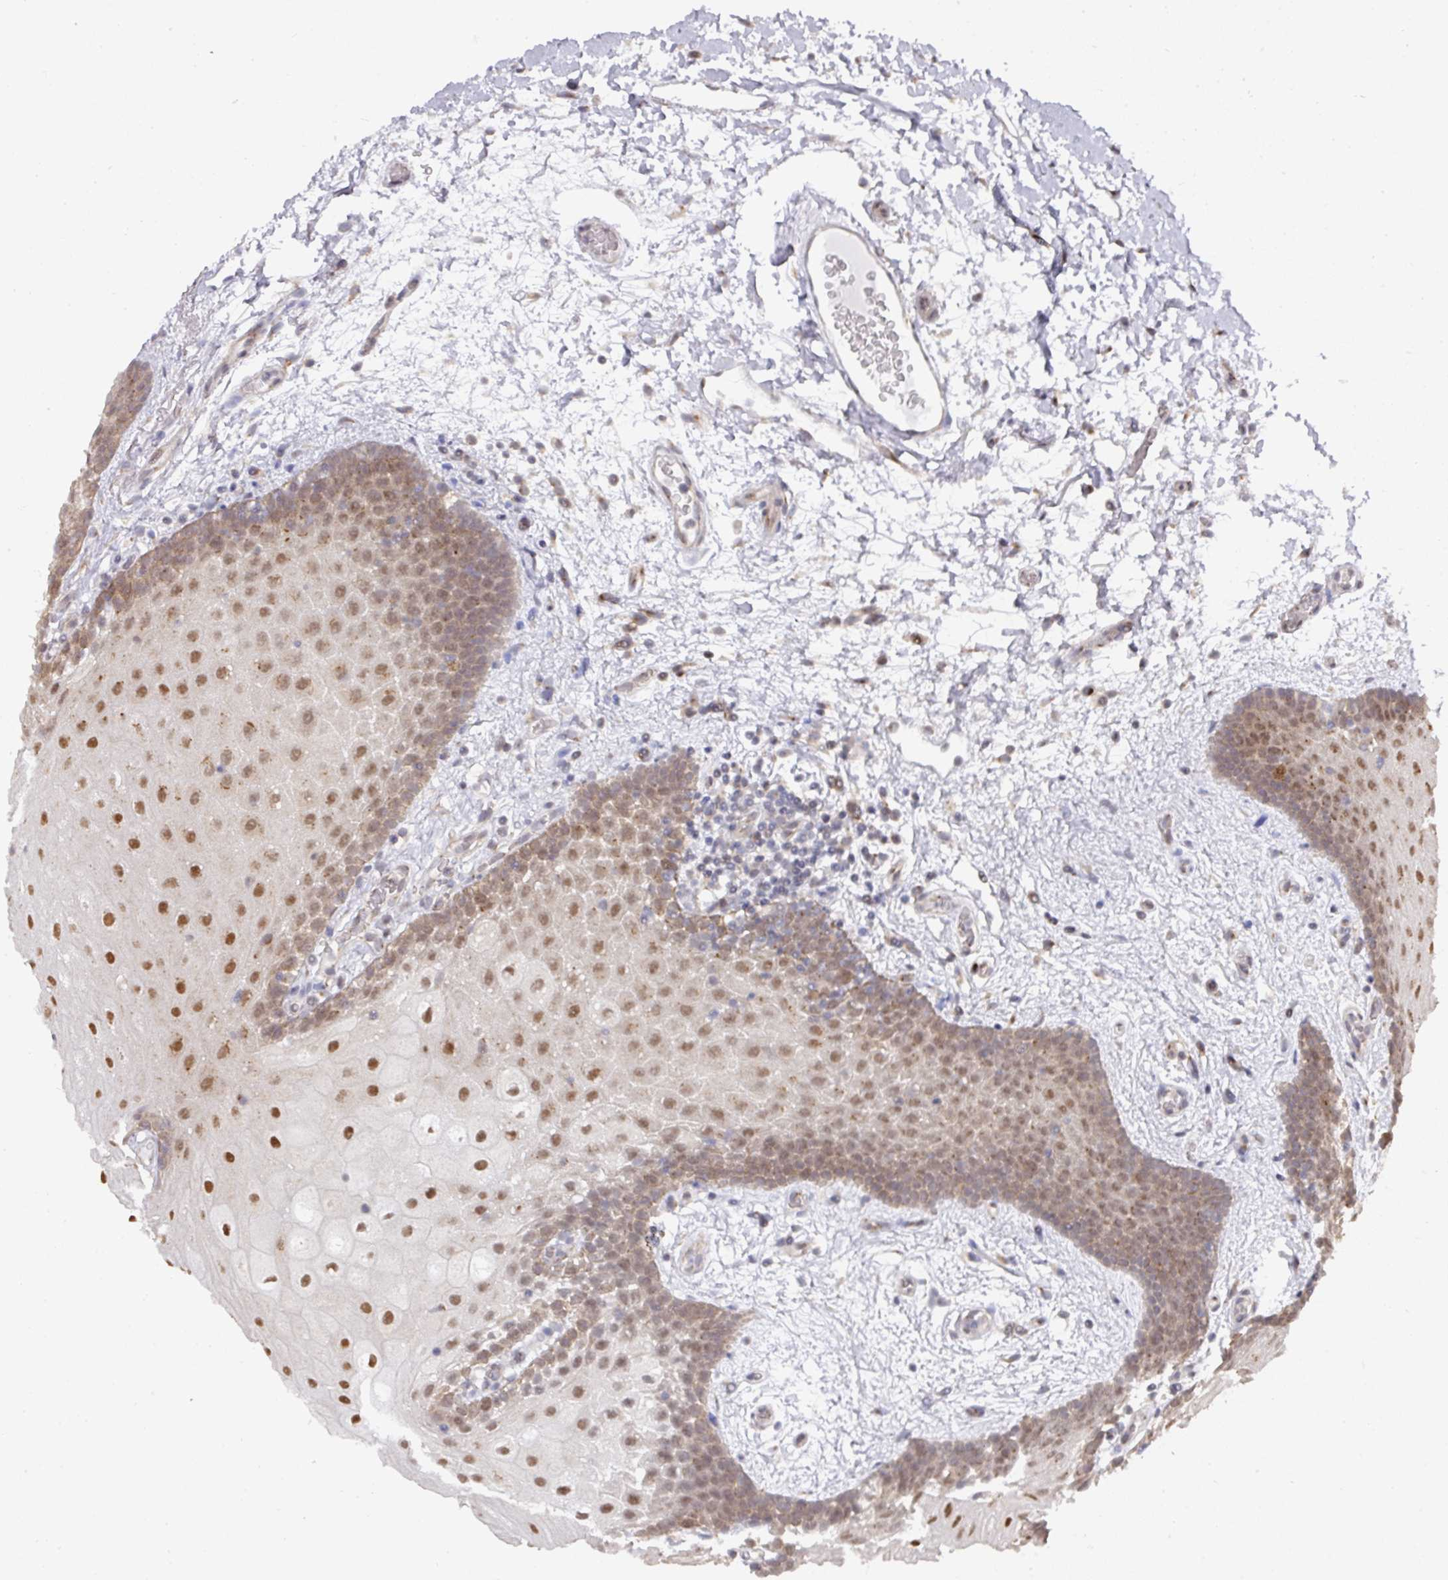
{"staining": {"intensity": "moderate", "quantity": ">75%", "location": "nuclear"}, "tissue": "oral mucosa", "cell_type": "Squamous epithelial cells", "image_type": "normal", "snomed": [{"axis": "morphology", "description": "Normal tissue, NOS"}, {"axis": "morphology", "description": "Squamous cell carcinoma, NOS"}, {"axis": "topography", "description": "Oral tissue"}, {"axis": "topography", "description": "Tounge, NOS"}, {"axis": "topography", "description": "Head-Neck"}], "caption": "This histopathology image displays immunohistochemistry staining of benign oral mucosa, with medium moderate nuclear expression in approximately >75% of squamous epithelial cells.", "gene": "C18orf25", "patient": {"sex": "male", "age": 76}}